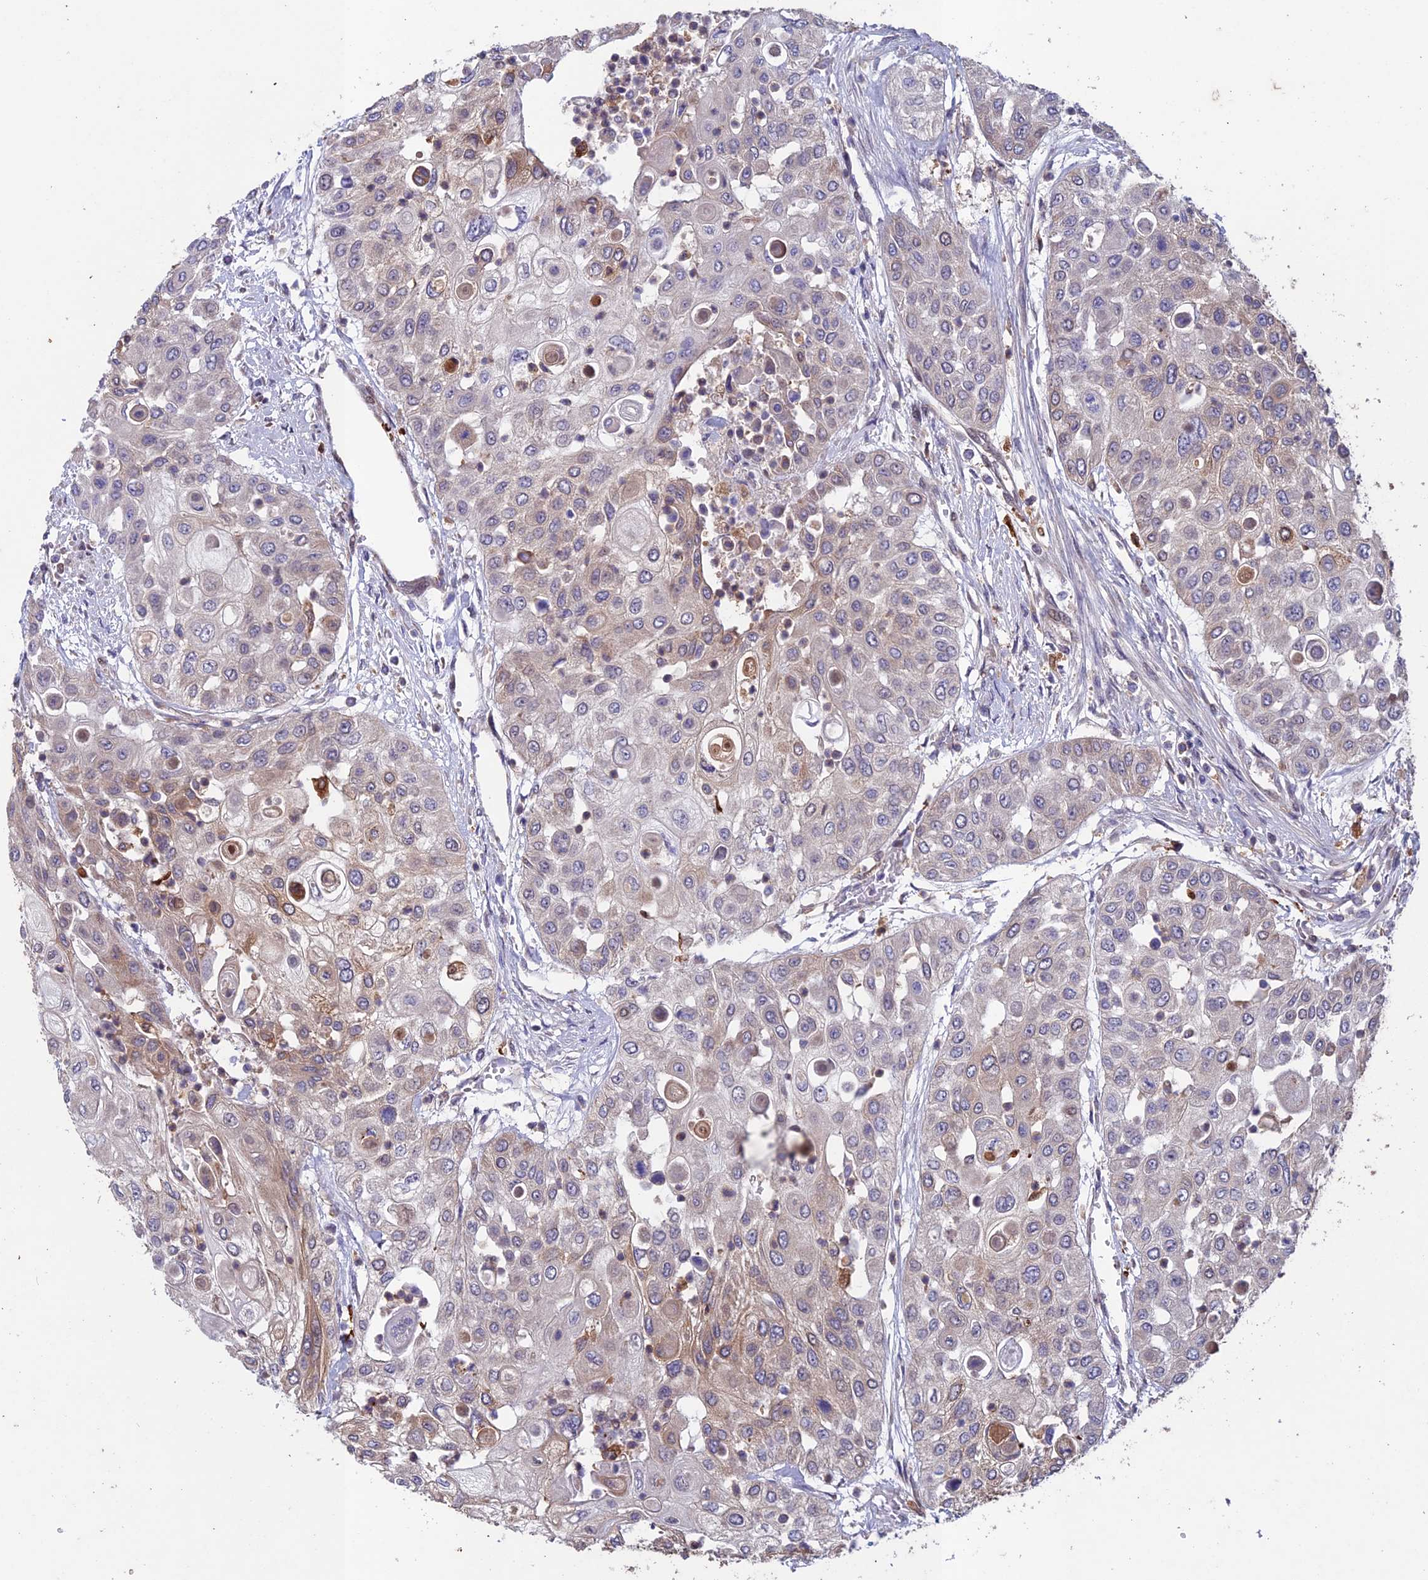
{"staining": {"intensity": "weak", "quantity": "<25%", "location": "cytoplasmic/membranous"}, "tissue": "urothelial cancer", "cell_type": "Tumor cells", "image_type": "cancer", "snomed": [{"axis": "morphology", "description": "Urothelial carcinoma, High grade"}, {"axis": "topography", "description": "Urinary bladder"}], "caption": "The histopathology image shows no staining of tumor cells in urothelial cancer. (DAB (3,3'-diaminobenzidine) immunohistochemistry (IHC) visualized using brightfield microscopy, high magnification).", "gene": "MAST2", "patient": {"sex": "female", "age": 79}}